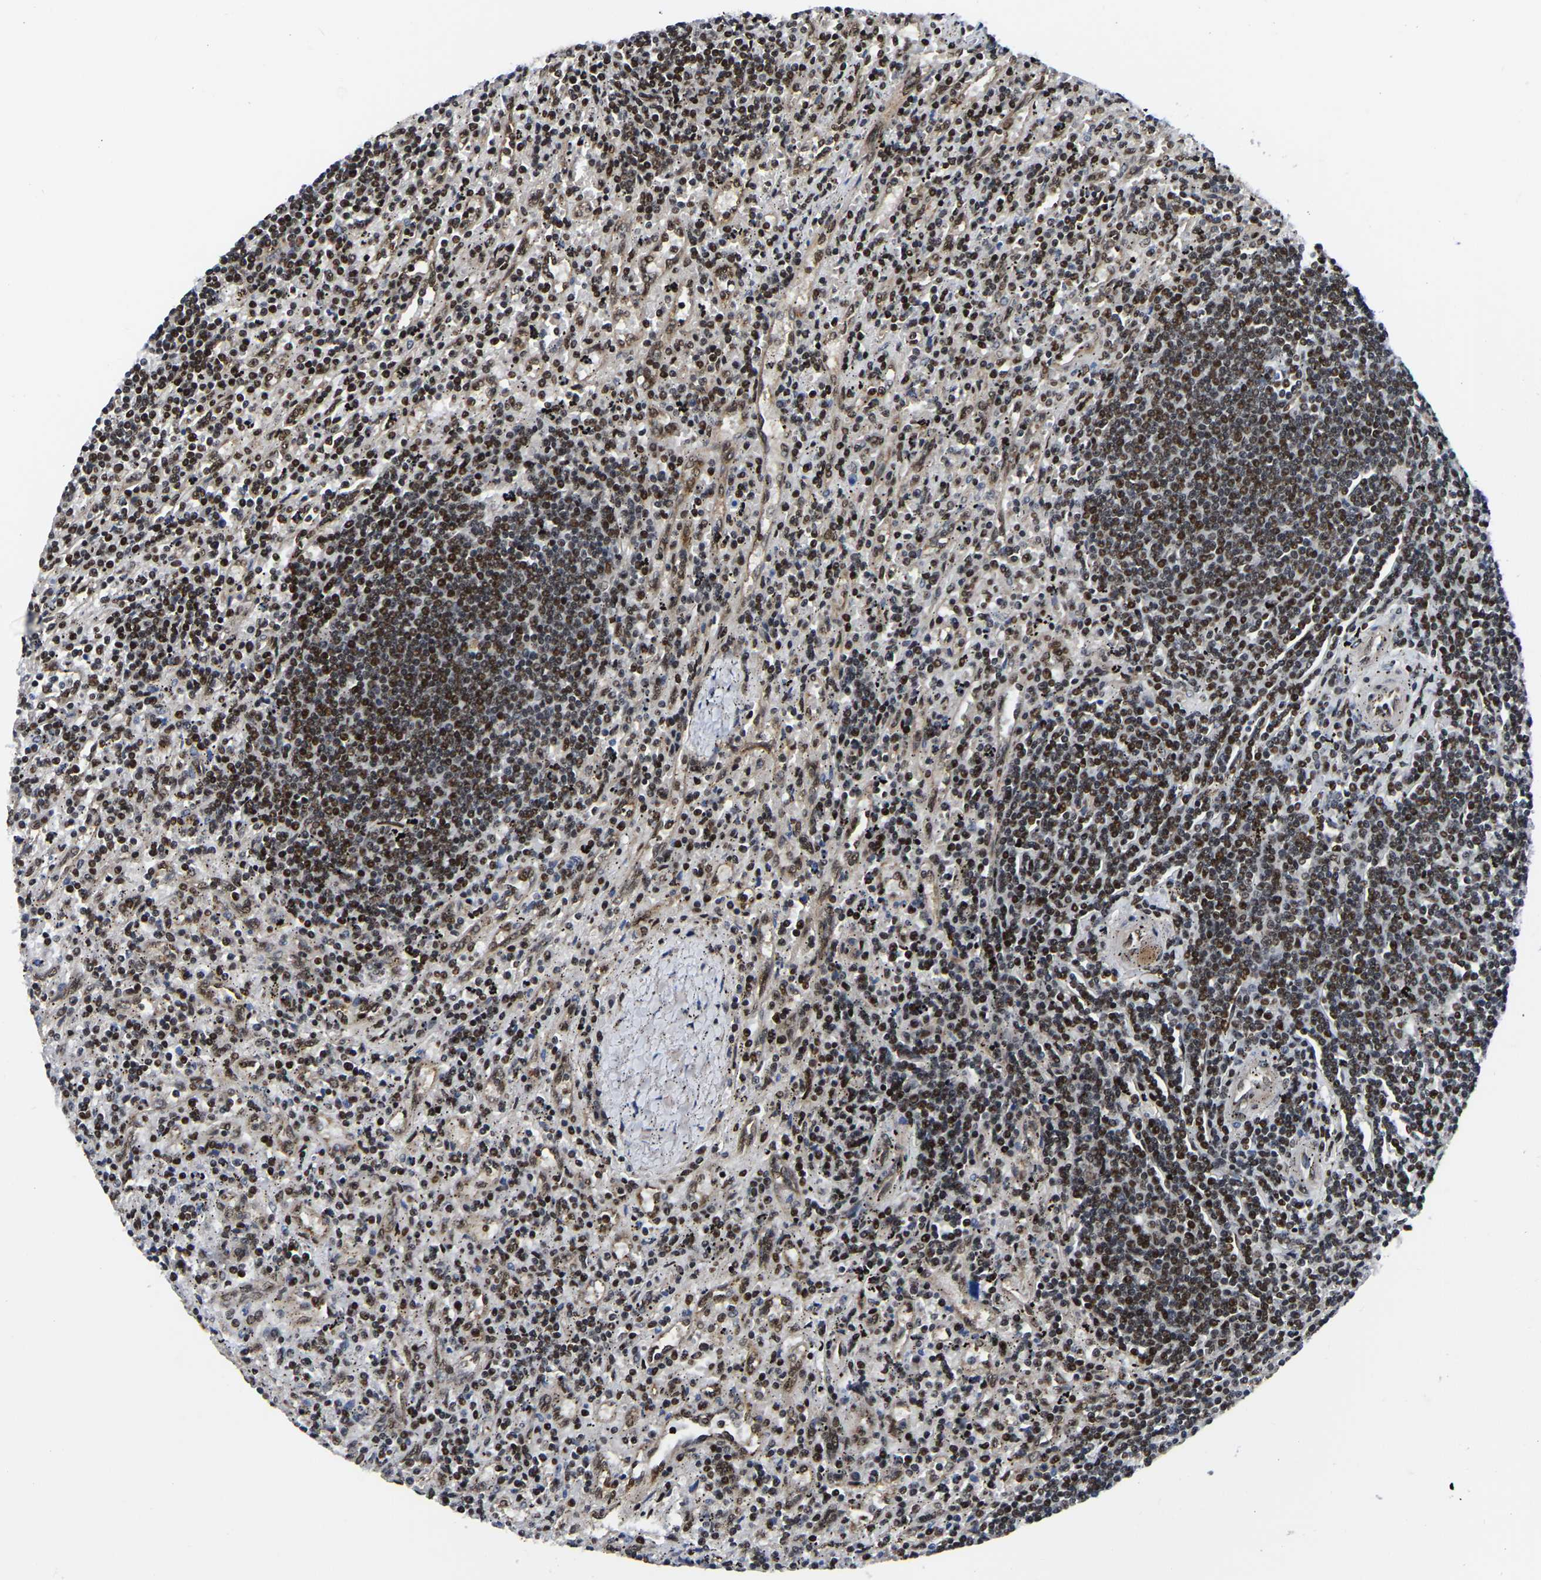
{"staining": {"intensity": "moderate", "quantity": ">75%", "location": "nuclear"}, "tissue": "lymphoma", "cell_type": "Tumor cells", "image_type": "cancer", "snomed": [{"axis": "morphology", "description": "Malignant lymphoma, non-Hodgkin's type, Low grade"}, {"axis": "topography", "description": "Spleen"}], "caption": "Lymphoma stained for a protein (brown) reveals moderate nuclear positive staining in about >75% of tumor cells.", "gene": "TRIM35", "patient": {"sex": "male", "age": 76}}